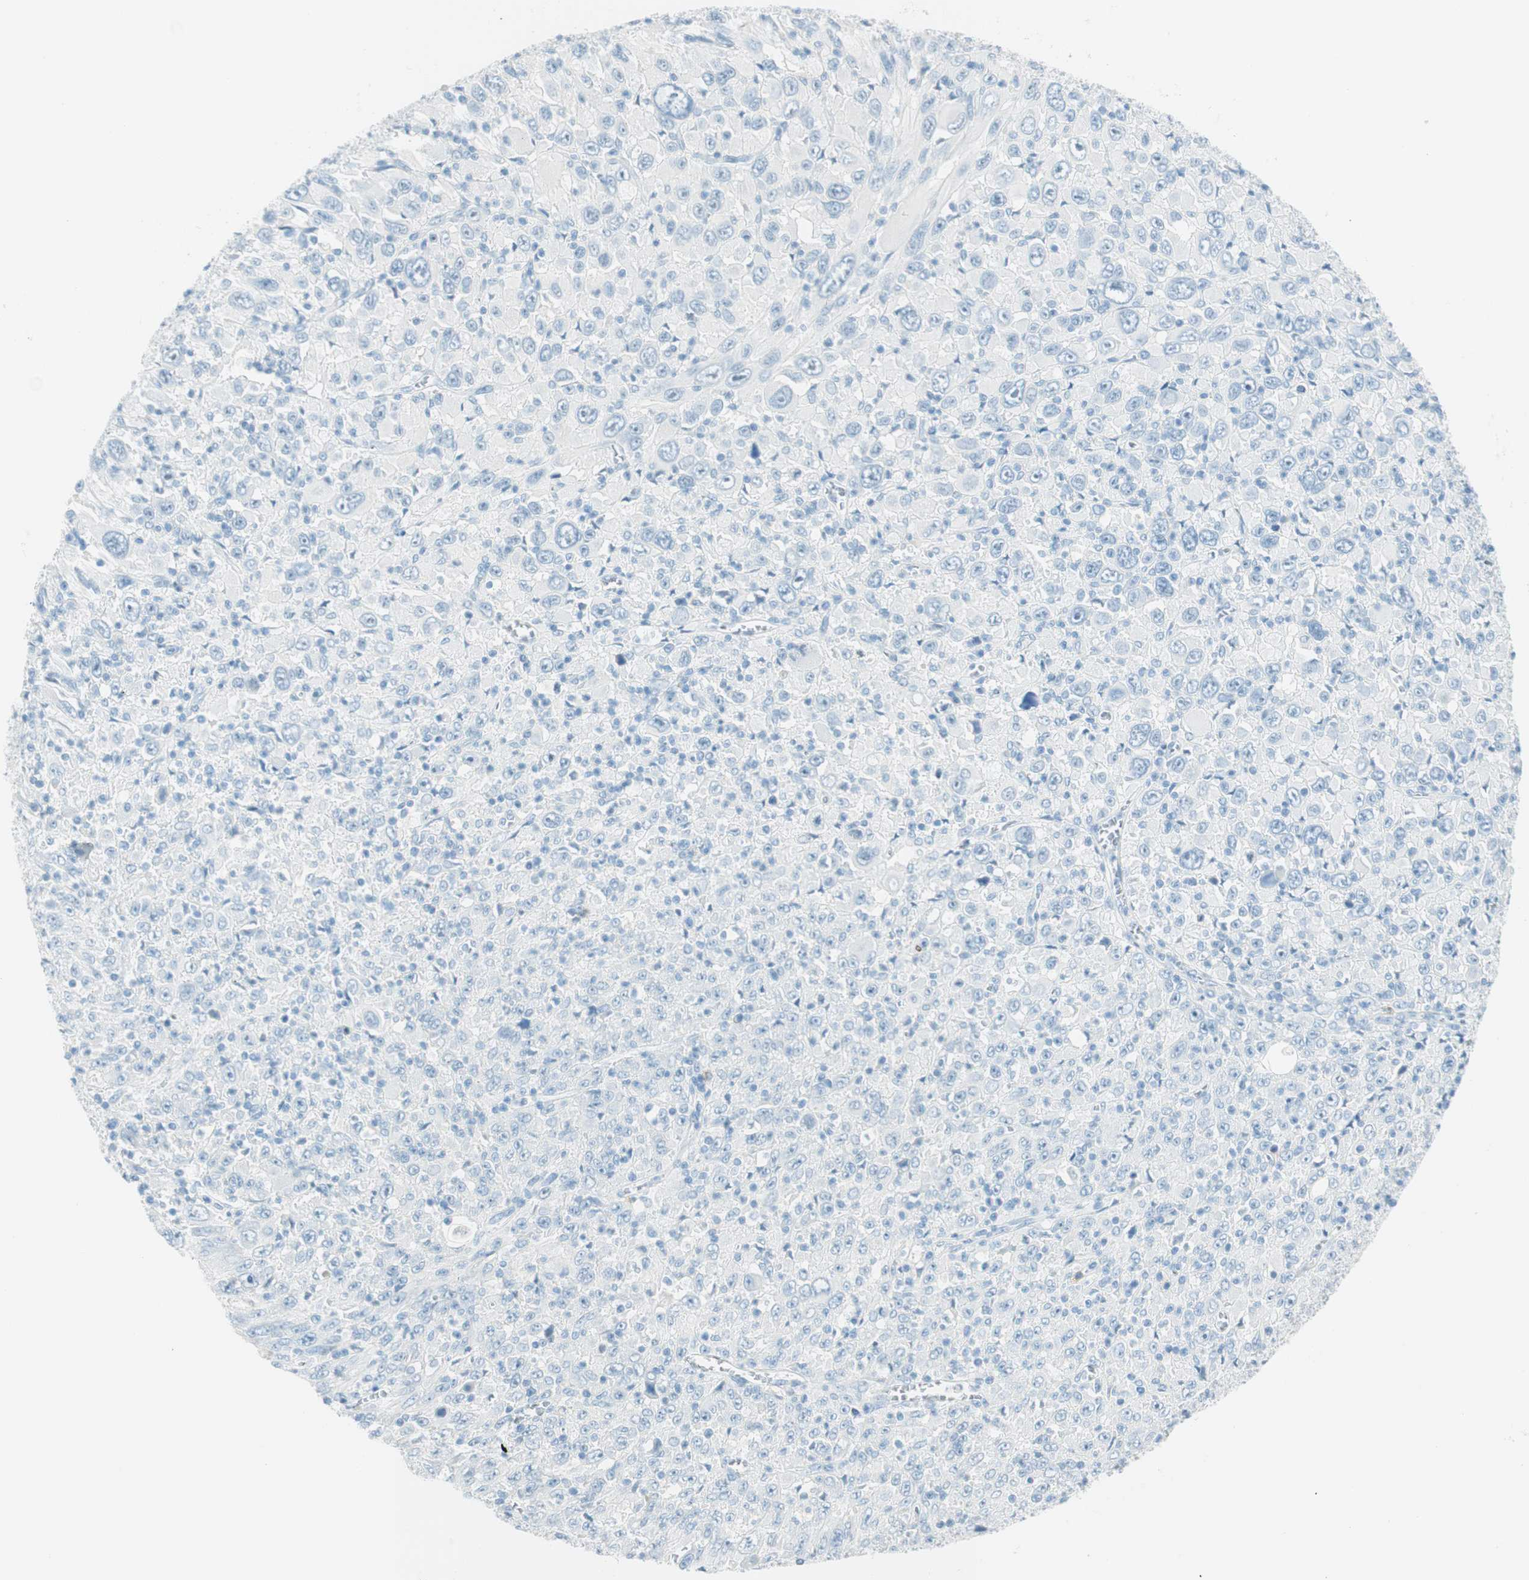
{"staining": {"intensity": "negative", "quantity": "none", "location": "none"}, "tissue": "melanoma", "cell_type": "Tumor cells", "image_type": "cancer", "snomed": [{"axis": "morphology", "description": "Malignant melanoma, Metastatic site"}, {"axis": "topography", "description": "Skin"}], "caption": "Immunohistochemistry (IHC) micrograph of neoplastic tissue: melanoma stained with DAB (3,3'-diaminobenzidine) reveals no significant protein positivity in tumor cells. (Brightfield microscopy of DAB immunohistochemistry (IHC) at high magnification).", "gene": "TNFRSF13C", "patient": {"sex": "female", "age": 56}}